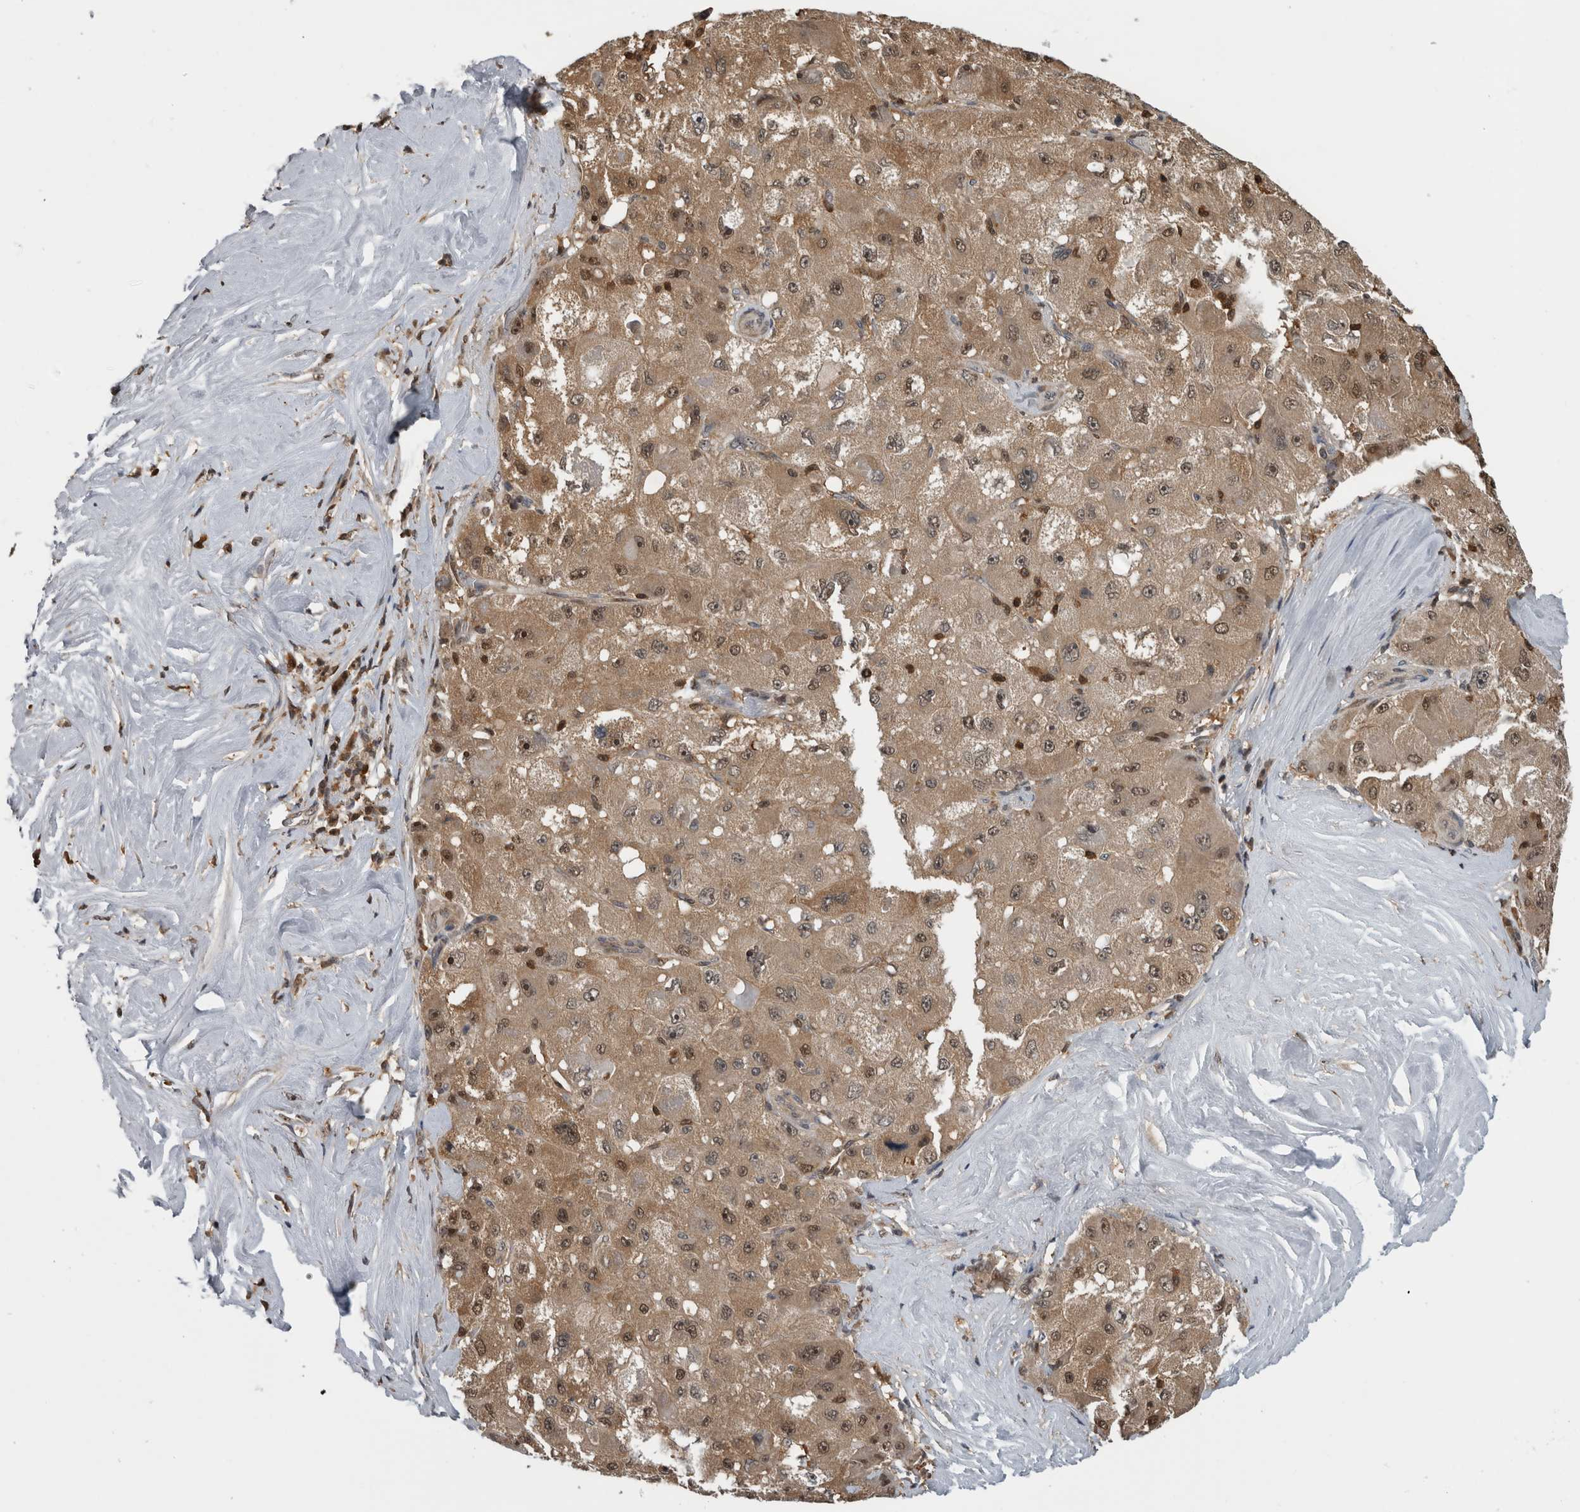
{"staining": {"intensity": "moderate", "quantity": ">75%", "location": "cytoplasmic/membranous,nuclear"}, "tissue": "liver cancer", "cell_type": "Tumor cells", "image_type": "cancer", "snomed": [{"axis": "morphology", "description": "Carcinoma, Hepatocellular, NOS"}, {"axis": "topography", "description": "Liver"}], "caption": "Brown immunohistochemical staining in hepatocellular carcinoma (liver) exhibits moderate cytoplasmic/membranous and nuclear expression in approximately >75% of tumor cells.", "gene": "TDRD7", "patient": {"sex": "male", "age": 80}}